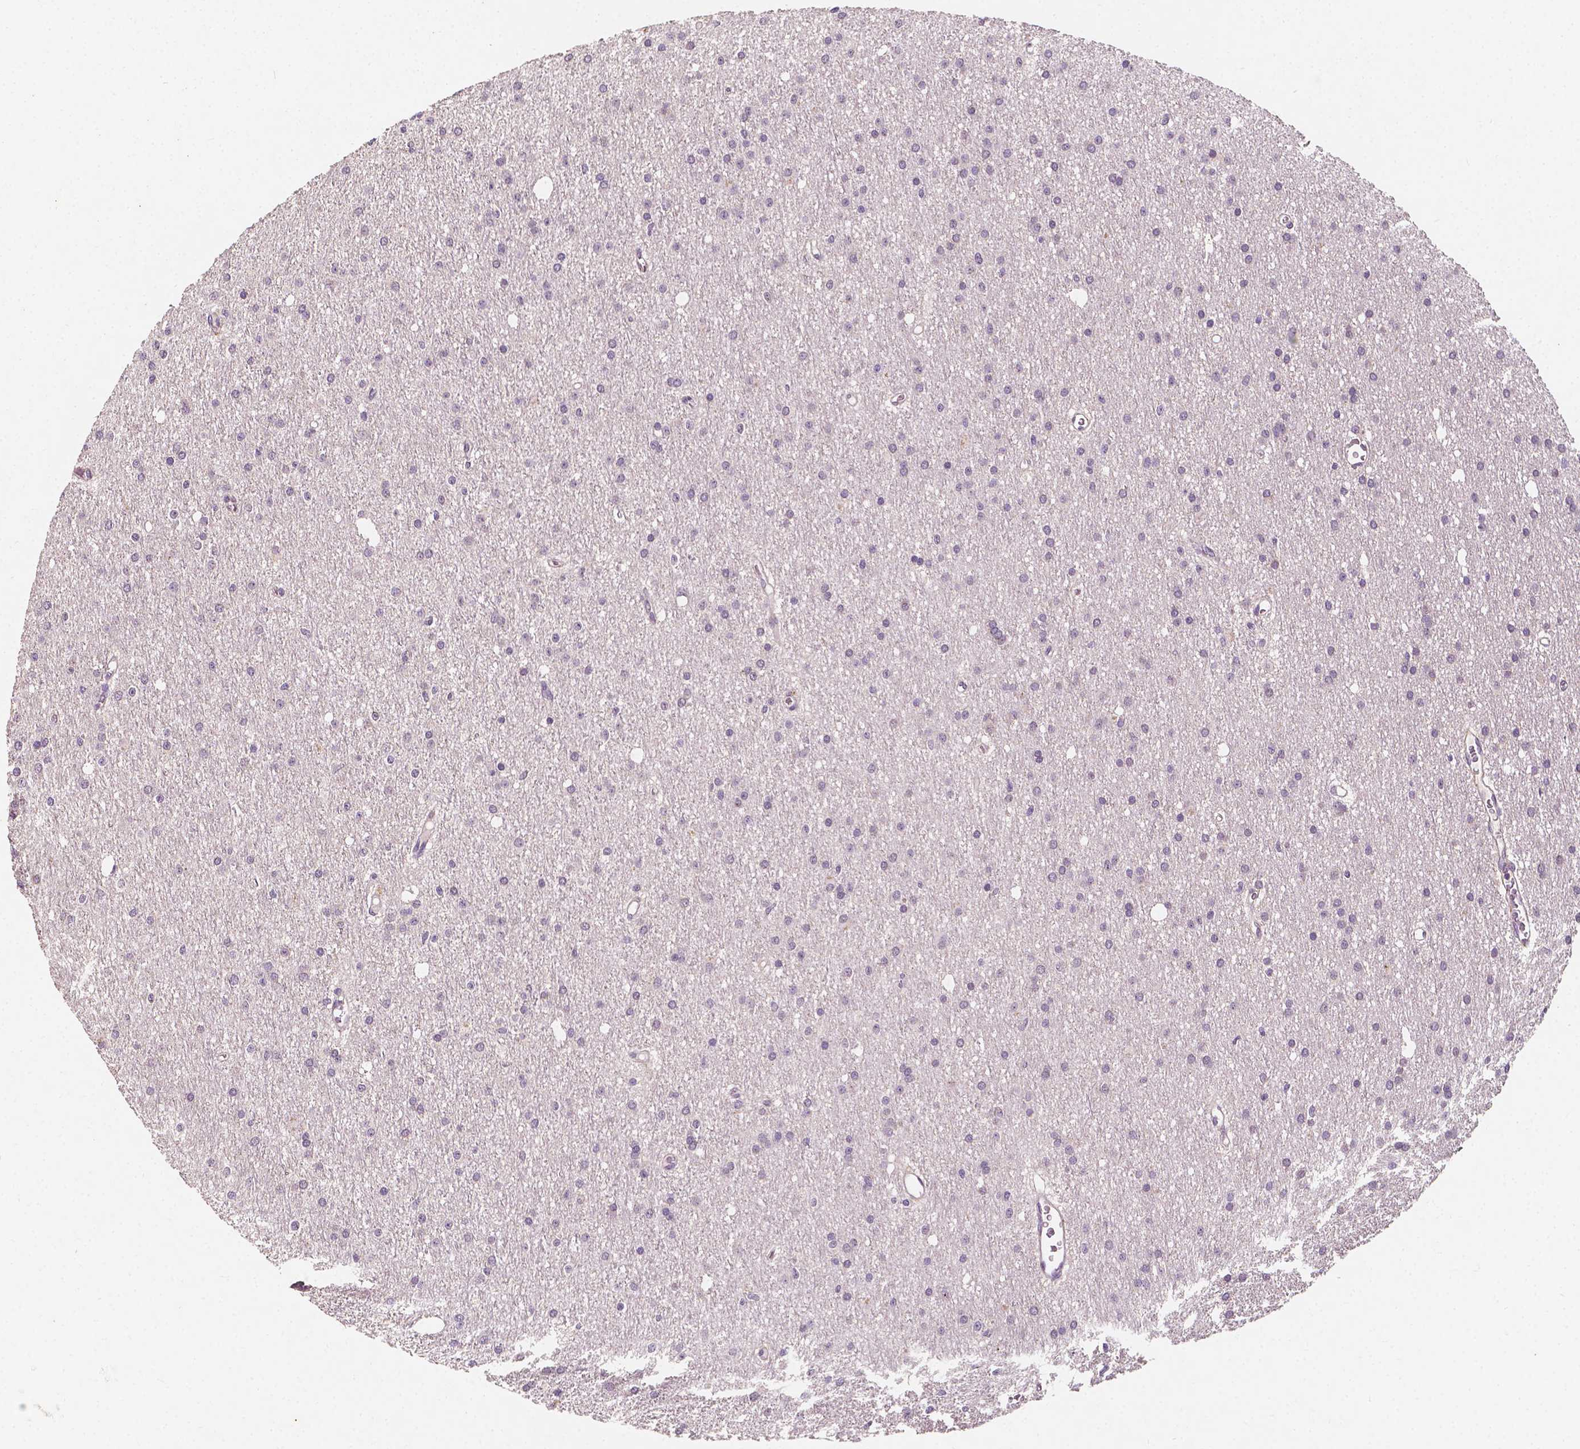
{"staining": {"intensity": "negative", "quantity": "none", "location": "none"}, "tissue": "glioma", "cell_type": "Tumor cells", "image_type": "cancer", "snomed": [{"axis": "morphology", "description": "Glioma, malignant, Low grade"}, {"axis": "topography", "description": "Brain"}], "caption": "The IHC photomicrograph has no significant positivity in tumor cells of glioma tissue.", "gene": "SIRT2", "patient": {"sex": "male", "age": 27}}